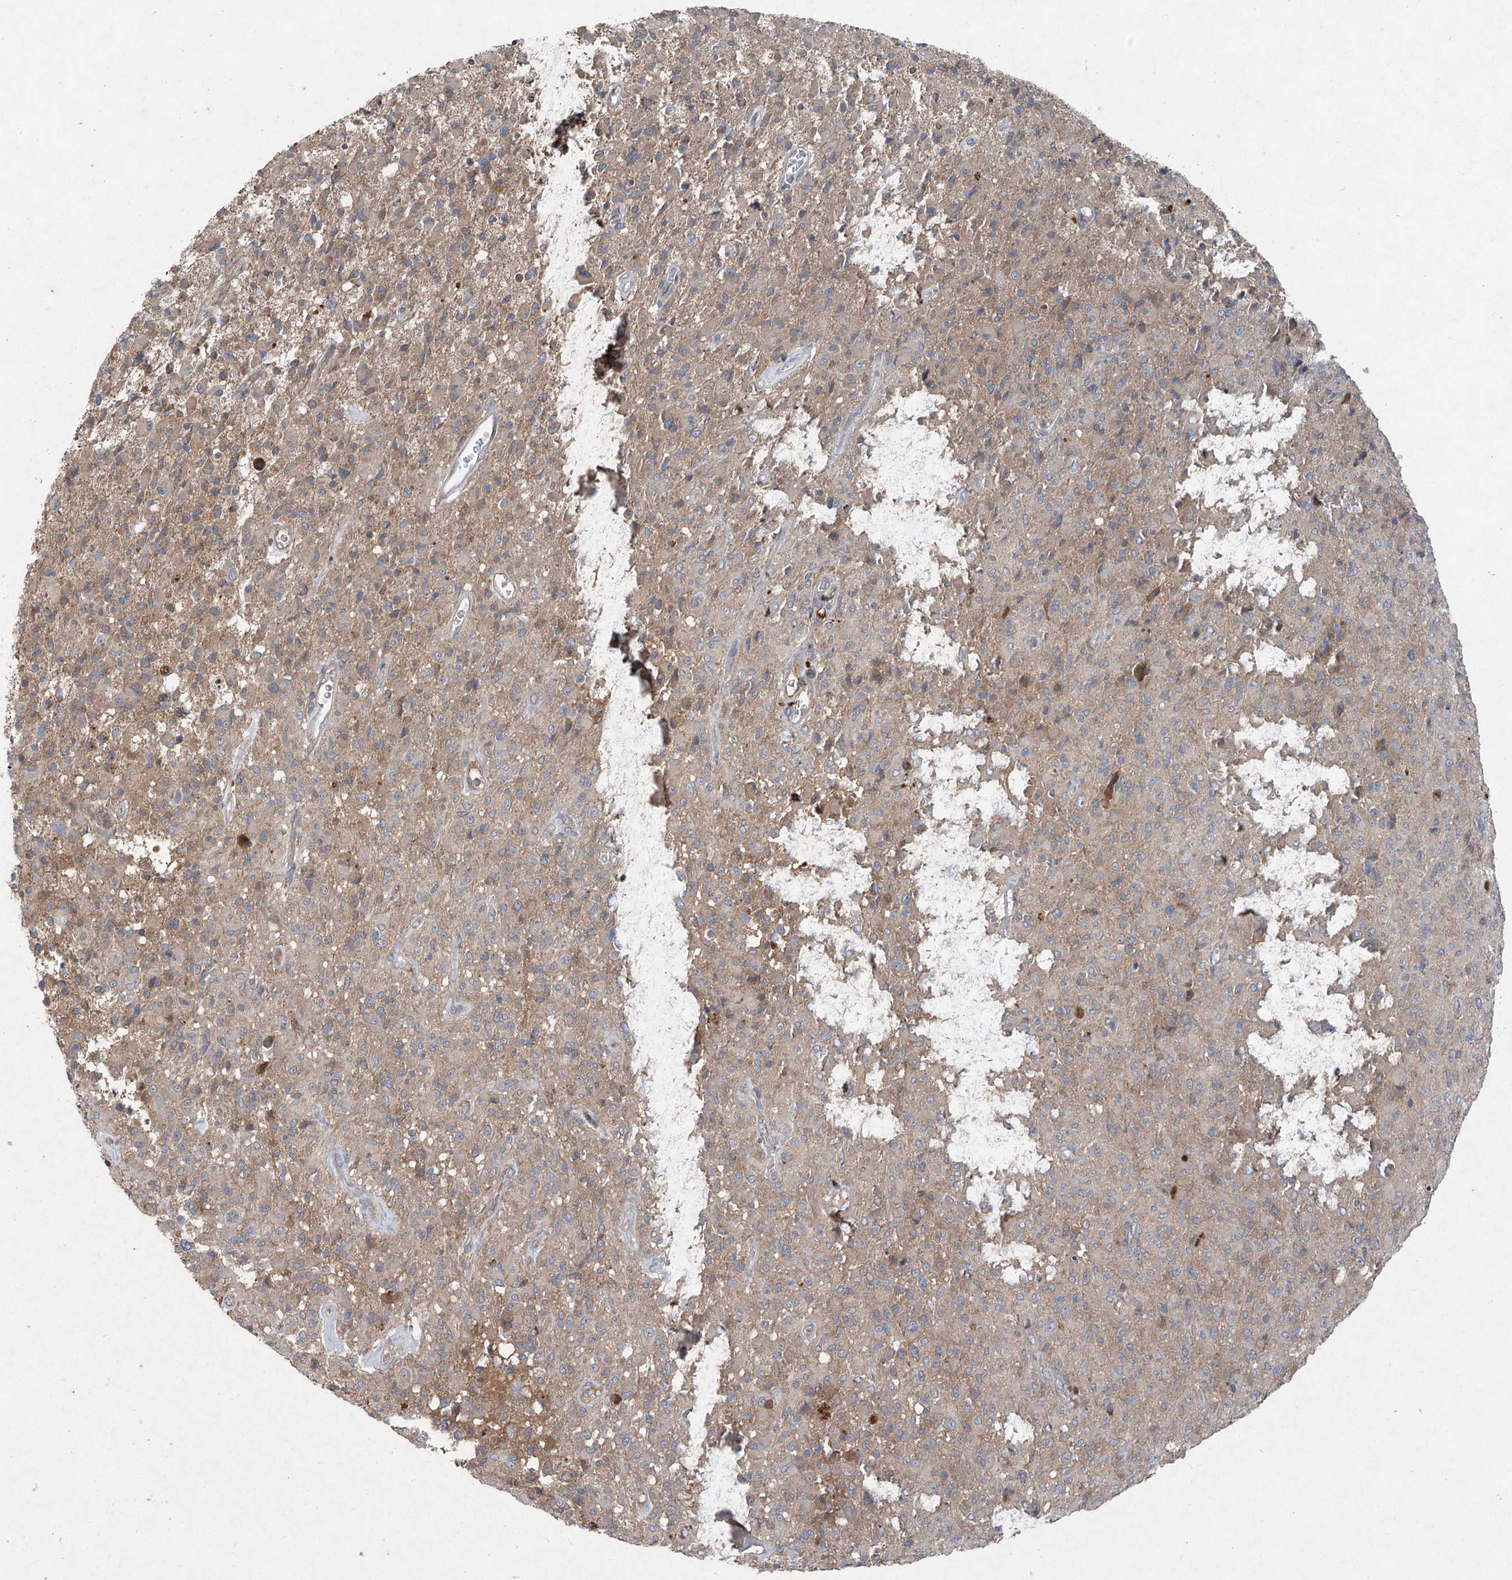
{"staining": {"intensity": "negative", "quantity": "none", "location": "none"}, "tissue": "glioma", "cell_type": "Tumor cells", "image_type": "cancer", "snomed": [{"axis": "morphology", "description": "Glioma, malignant, High grade"}, {"axis": "topography", "description": "Brain"}], "caption": "Tumor cells are negative for brown protein staining in glioma. Brightfield microscopy of immunohistochemistry (IHC) stained with DAB (3,3'-diaminobenzidine) (brown) and hematoxylin (blue), captured at high magnification.", "gene": "FOXRED2", "patient": {"sex": "female", "age": 57}}